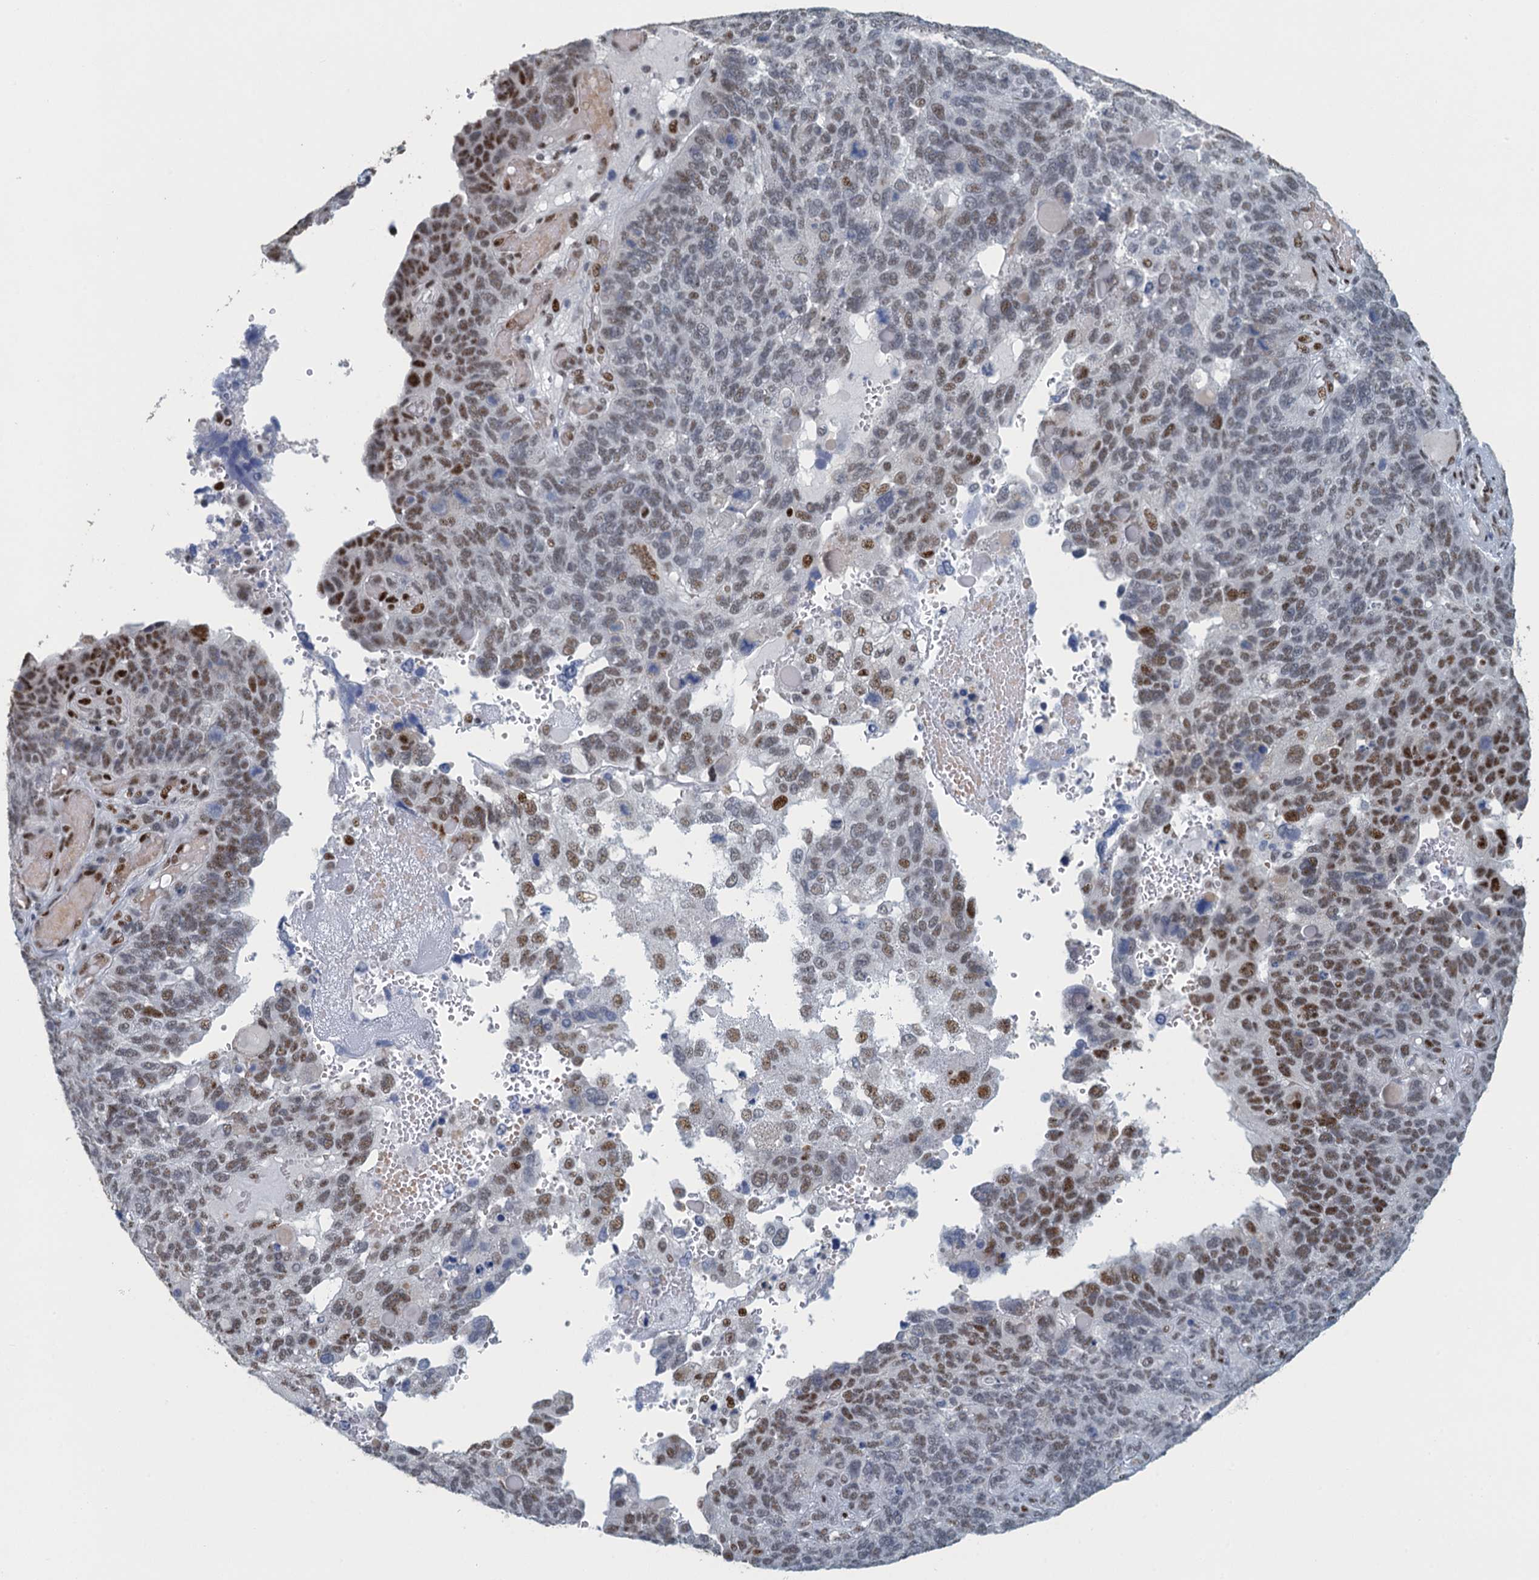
{"staining": {"intensity": "strong", "quantity": "25%-75%", "location": "nuclear"}, "tissue": "endometrial cancer", "cell_type": "Tumor cells", "image_type": "cancer", "snomed": [{"axis": "morphology", "description": "Adenocarcinoma, NOS"}, {"axis": "topography", "description": "Endometrium"}], "caption": "Endometrial adenocarcinoma tissue reveals strong nuclear expression in about 25%-75% of tumor cells, visualized by immunohistochemistry.", "gene": "TTLL9", "patient": {"sex": "female", "age": 66}}